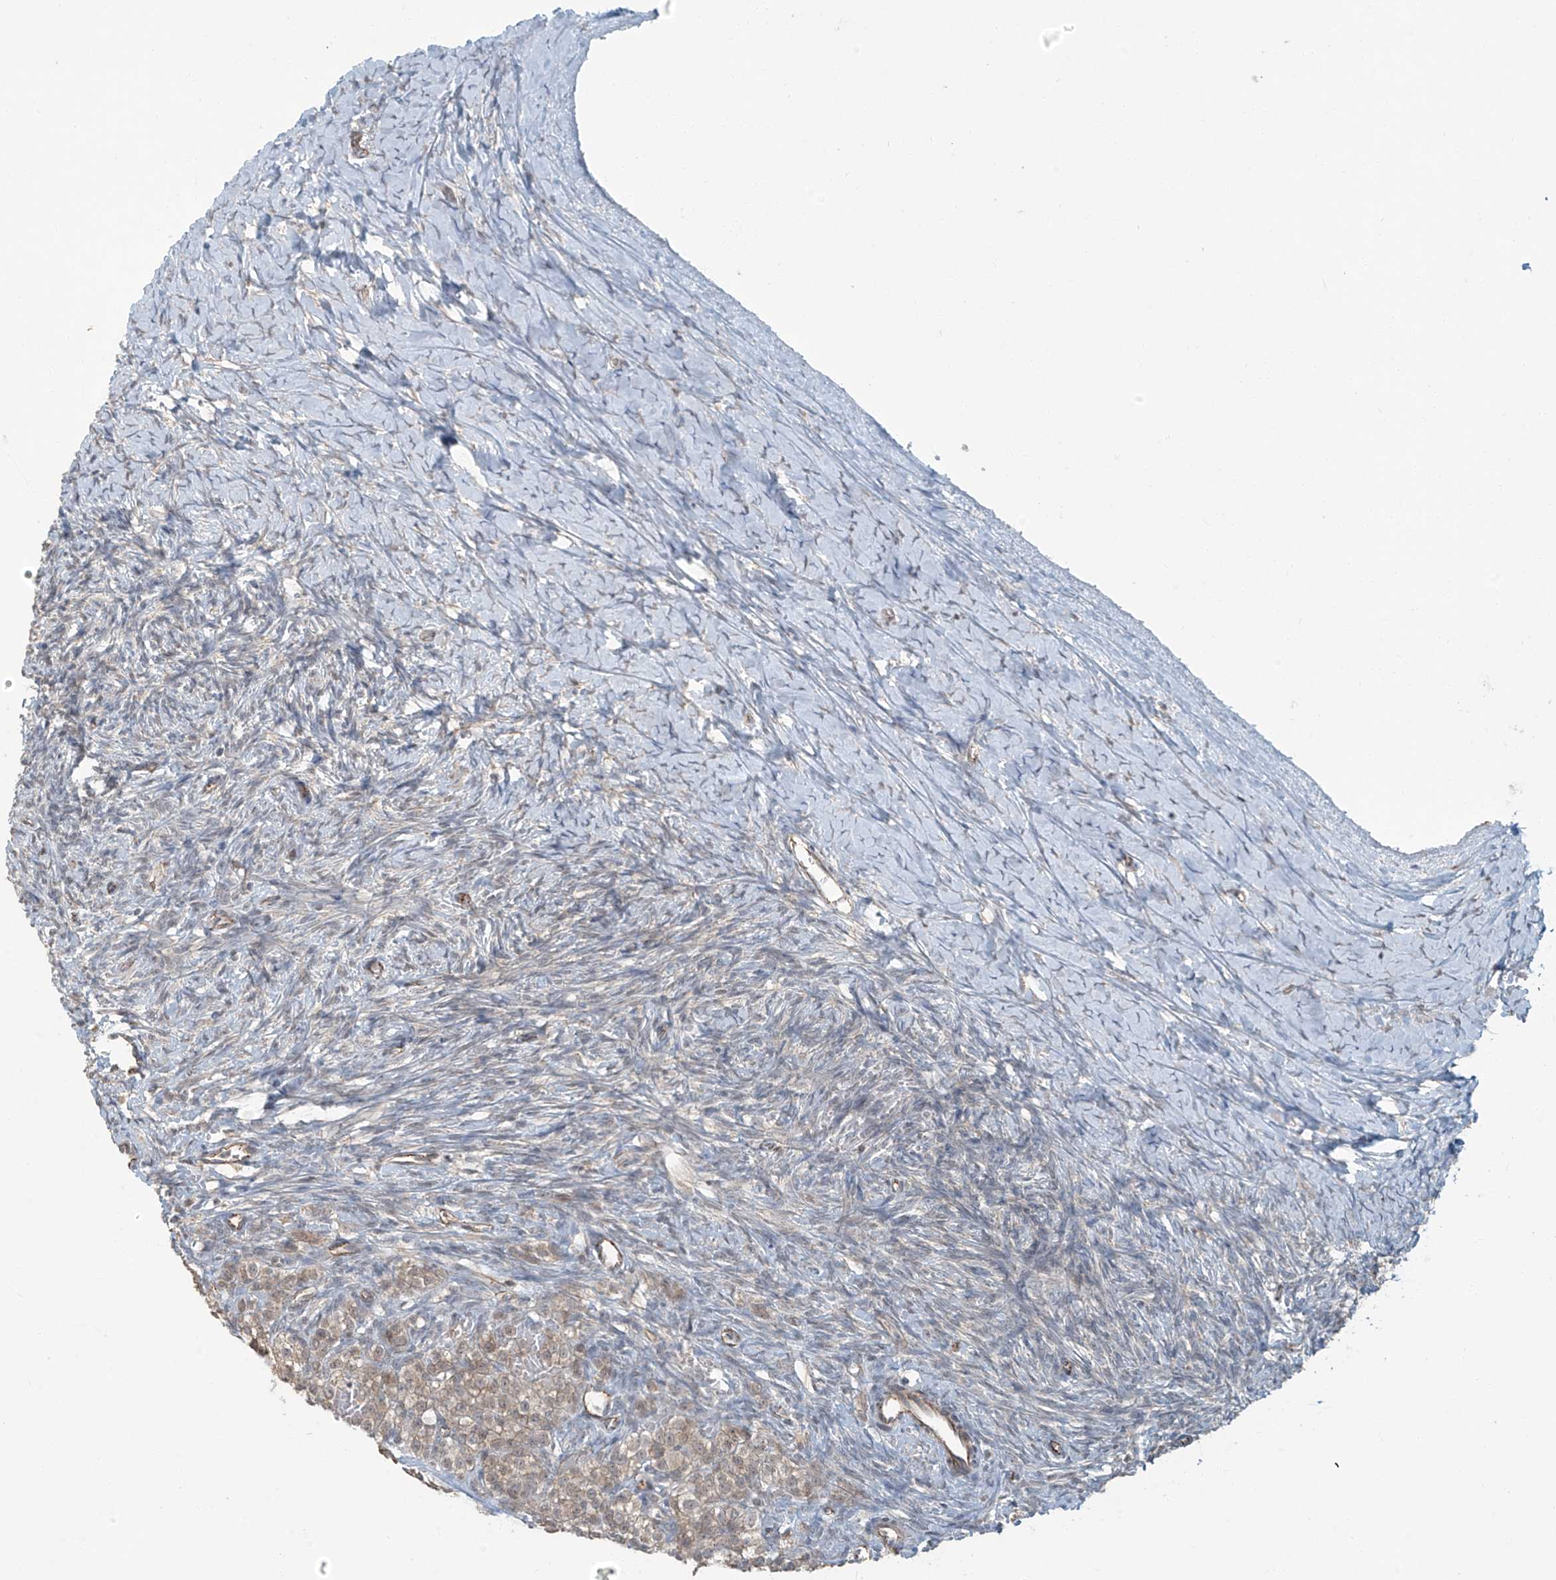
{"staining": {"intensity": "negative", "quantity": "none", "location": "none"}, "tissue": "ovary", "cell_type": "Ovarian stroma cells", "image_type": "normal", "snomed": [{"axis": "morphology", "description": "Normal tissue, NOS"}, {"axis": "morphology", "description": "Developmental malformation"}, {"axis": "topography", "description": "Ovary"}], "caption": "High magnification brightfield microscopy of benign ovary stained with DAB (brown) and counterstained with hematoxylin (blue): ovarian stroma cells show no significant staining.", "gene": "ZNF16", "patient": {"sex": "female", "age": 39}}